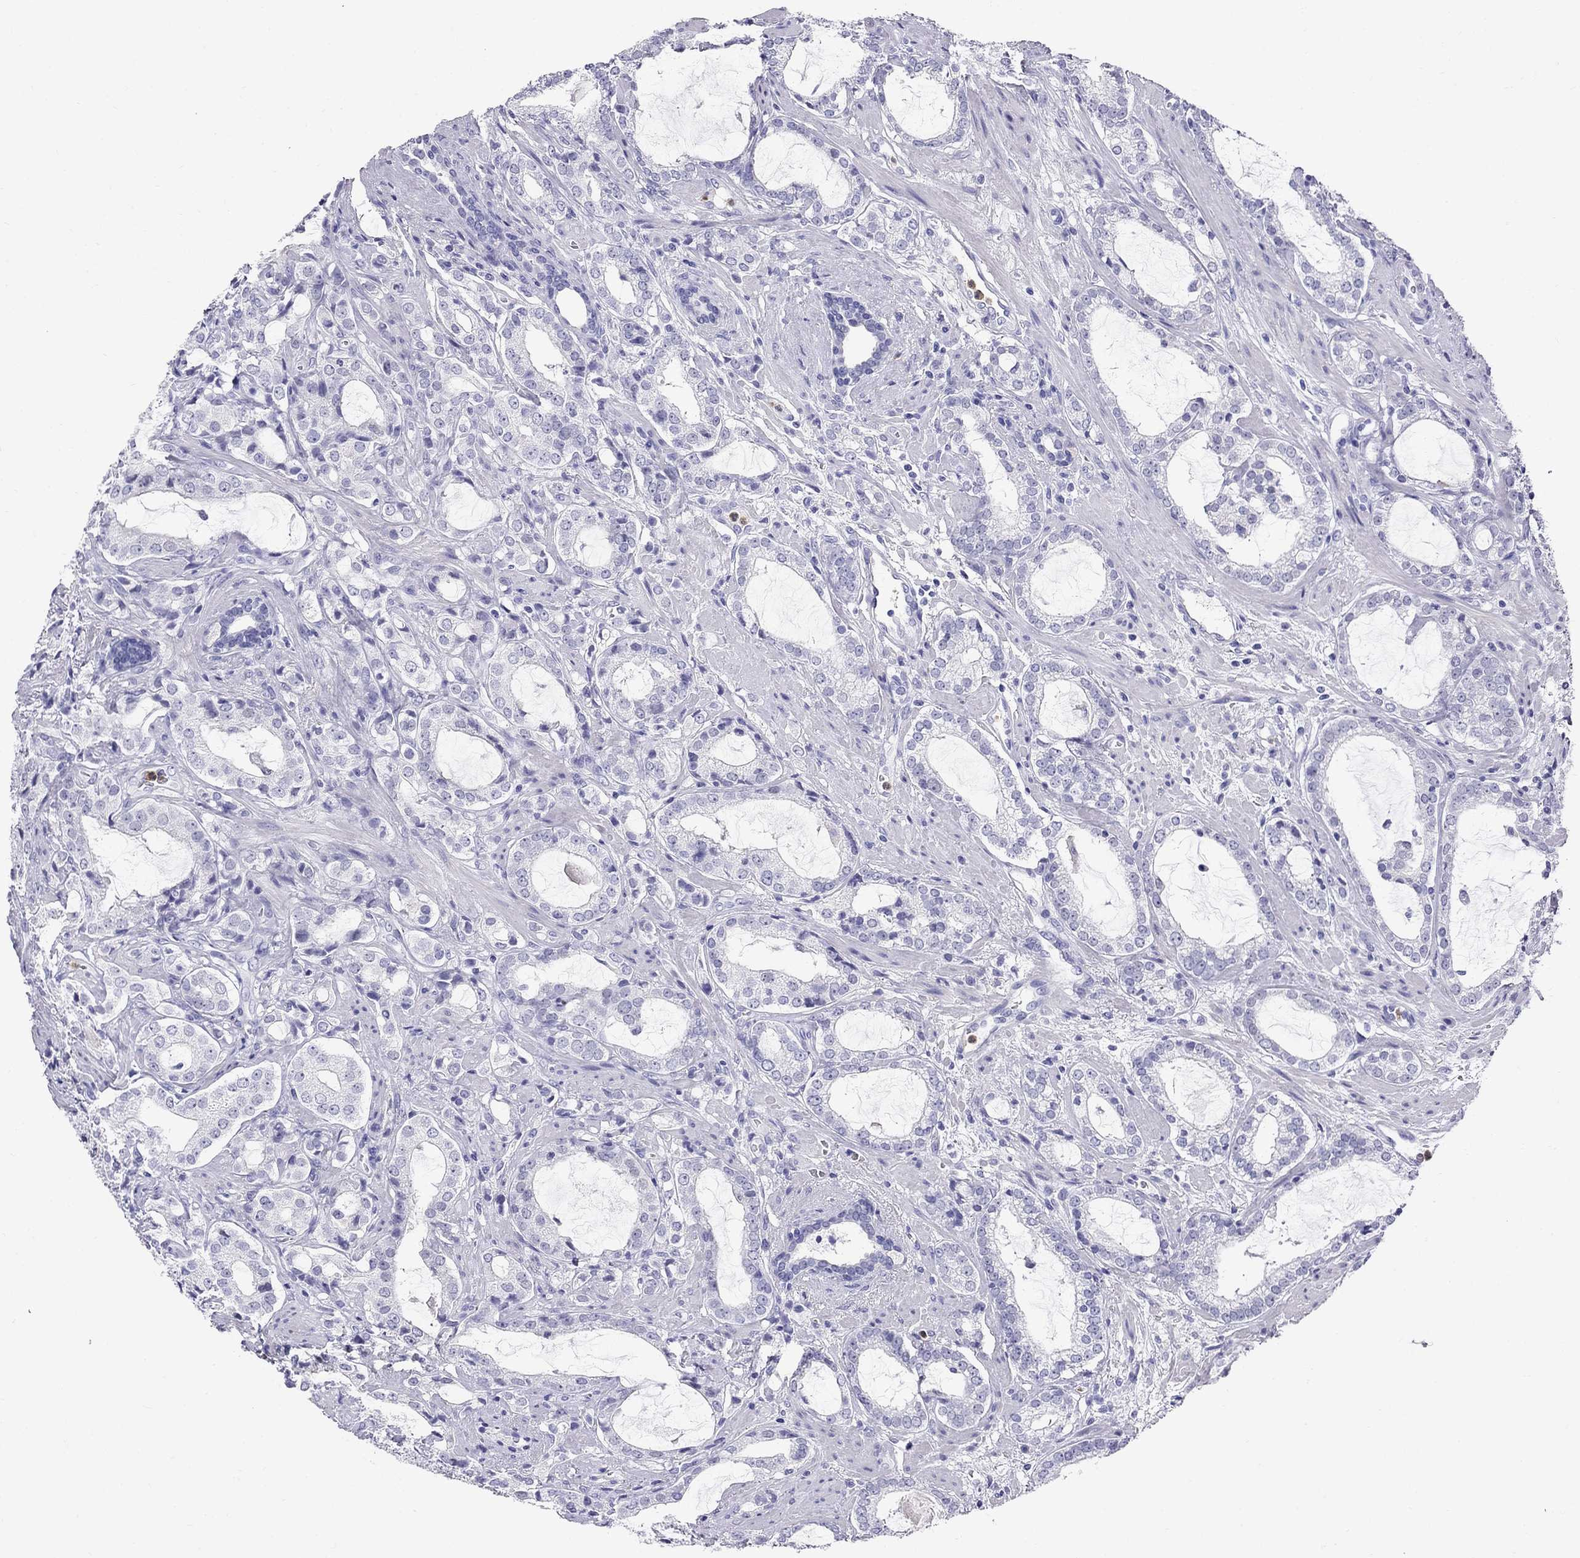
{"staining": {"intensity": "negative", "quantity": "none", "location": "none"}, "tissue": "prostate cancer", "cell_type": "Tumor cells", "image_type": "cancer", "snomed": [{"axis": "morphology", "description": "Adenocarcinoma, NOS"}, {"axis": "topography", "description": "Prostate"}], "caption": "This photomicrograph is of prostate cancer (adenocarcinoma) stained with immunohistochemistry (IHC) to label a protein in brown with the nuclei are counter-stained blue. There is no expression in tumor cells.", "gene": "PPP1R36", "patient": {"sex": "male", "age": 66}}